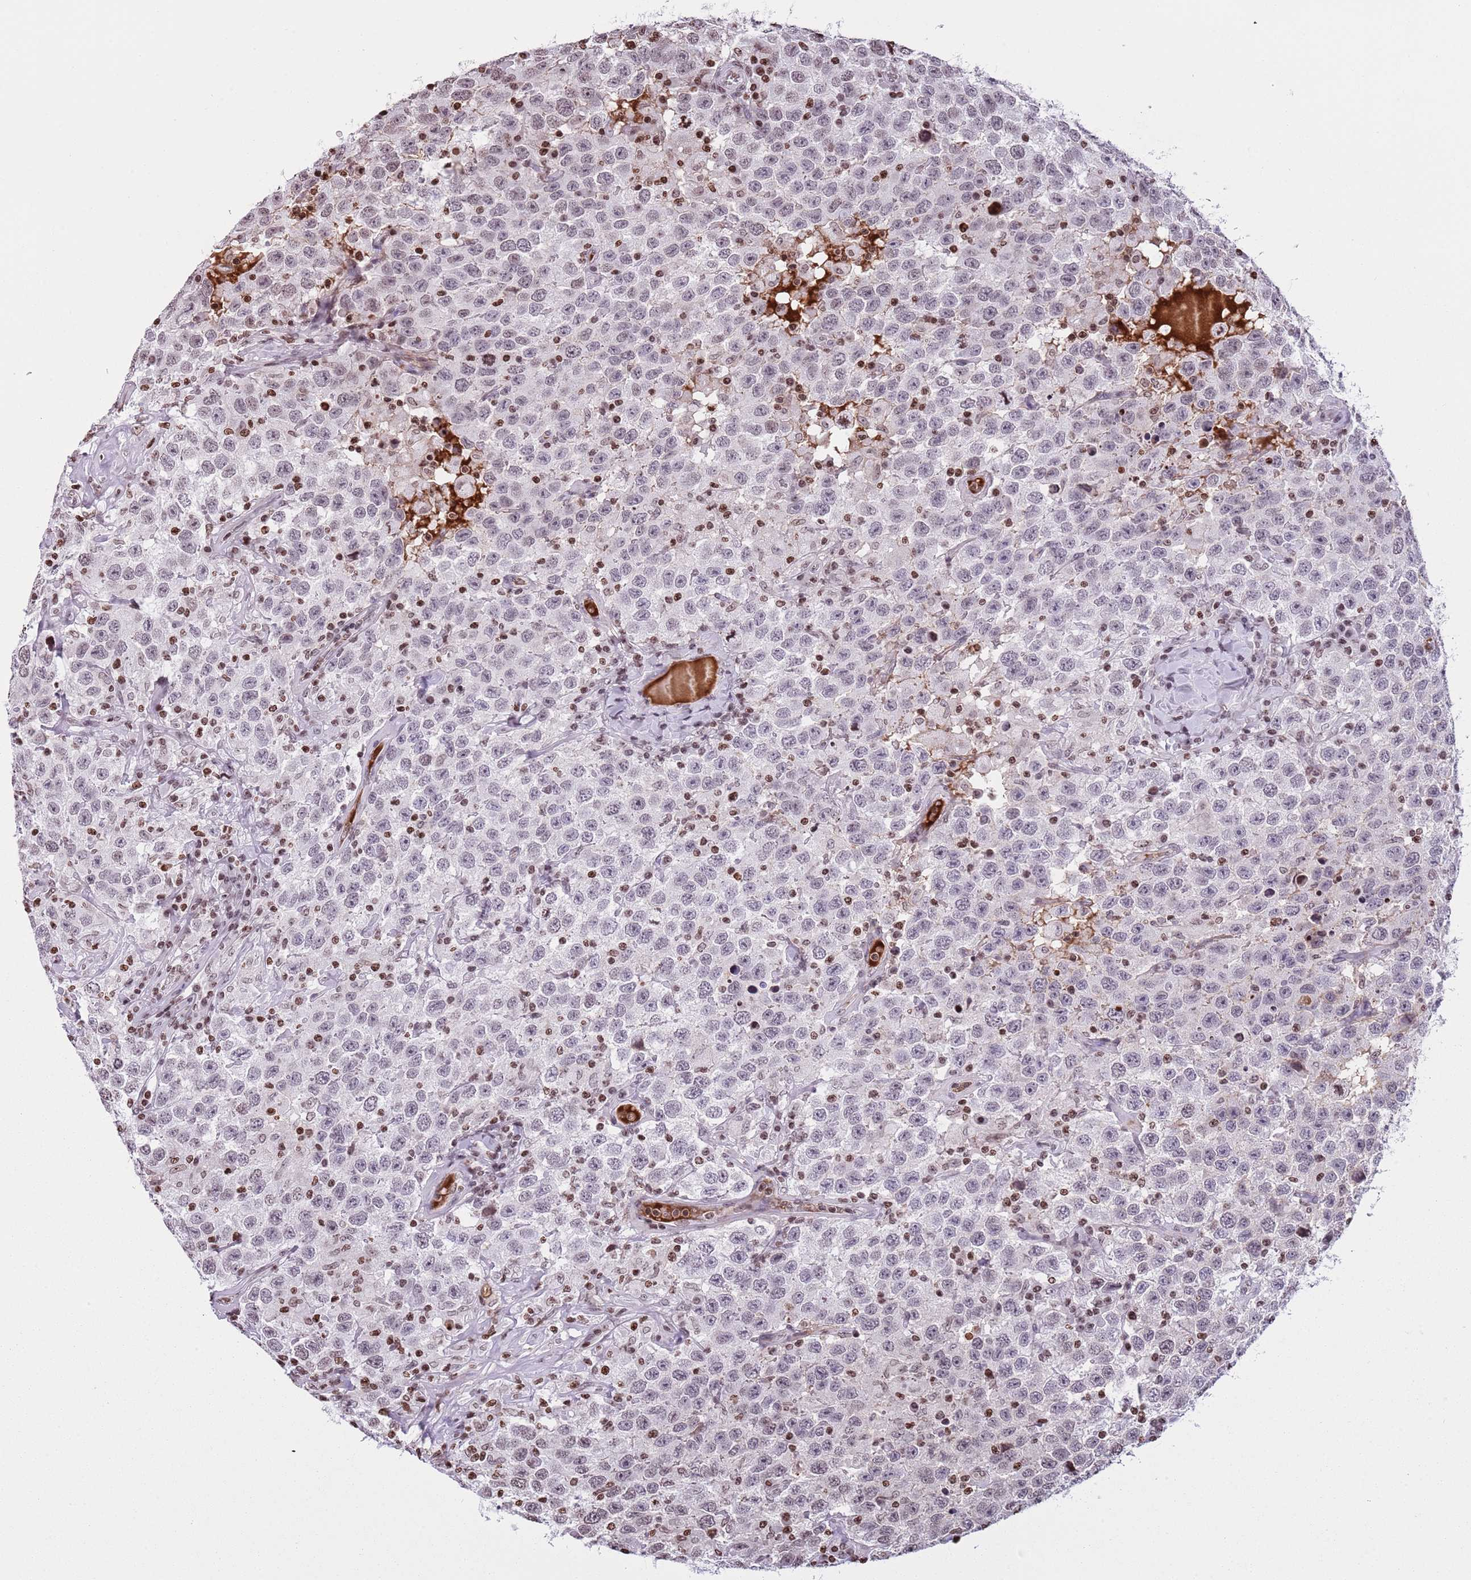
{"staining": {"intensity": "weak", "quantity": "<25%", "location": "nuclear"}, "tissue": "testis cancer", "cell_type": "Tumor cells", "image_type": "cancer", "snomed": [{"axis": "morphology", "description": "Seminoma, NOS"}, {"axis": "topography", "description": "Testis"}], "caption": "Immunohistochemistry histopathology image of neoplastic tissue: testis cancer stained with DAB (3,3'-diaminobenzidine) displays no significant protein positivity in tumor cells.", "gene": "KPNA3", "patient": {"sex": "male", "age": 41}}